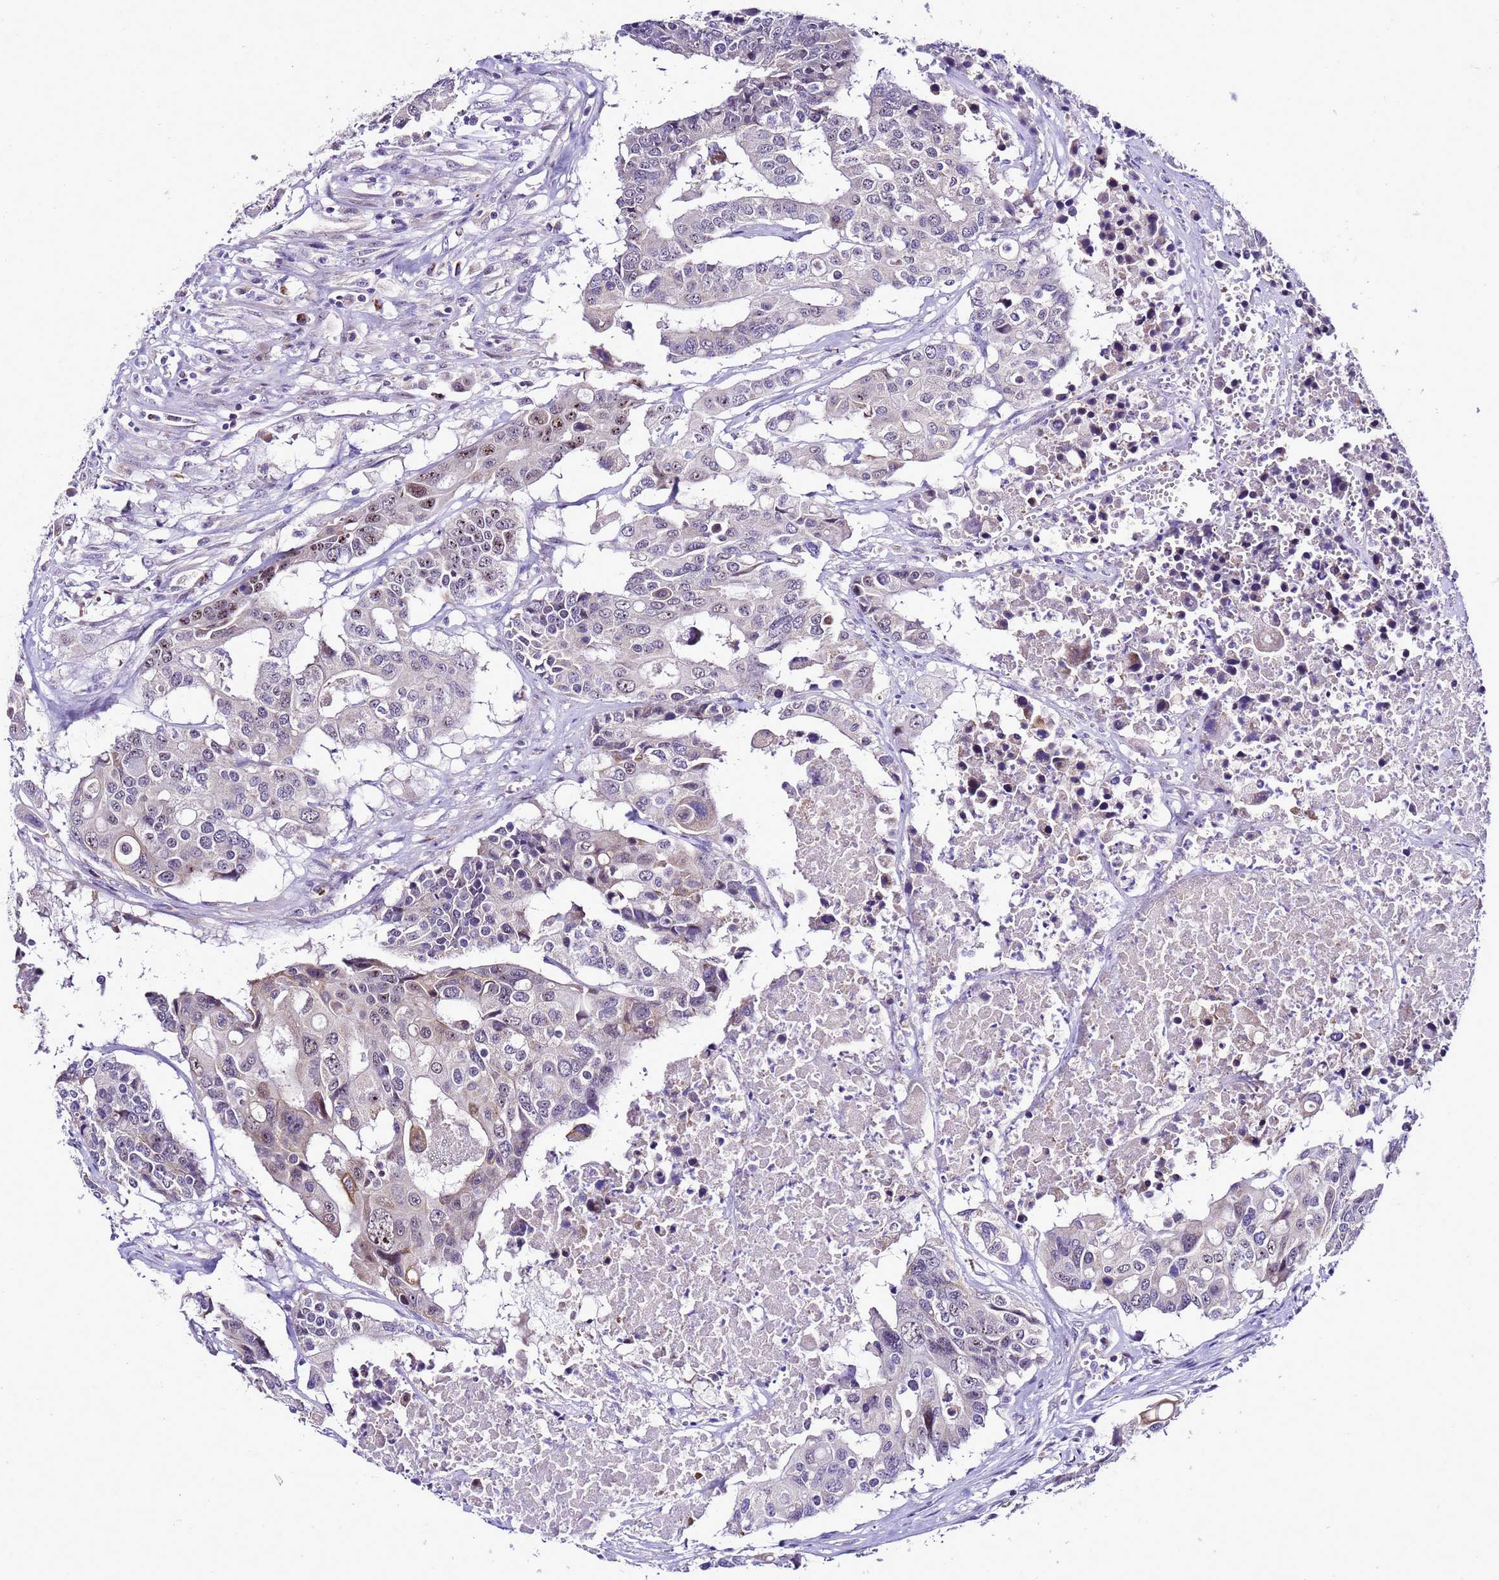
{"staining": {"intensity": "weak", "quantity": "<25%", "location": "nuclear"}, "tissue": "colorectal cancer", "cell_type": "Tumor cells", "image_type": "cancer", "snomed": [{"axis": "morphology", "description": "Adenocarcinoma, NOS"}, {"axis": "topography", "description": "Colon"}], "caption": "Adenocarcinoma (colorectal) was stained to show a protein in brown. There is no significant expression in tumor cells.", "gene": "DPH6", "patient": {"sex": "male", "age": 77}}